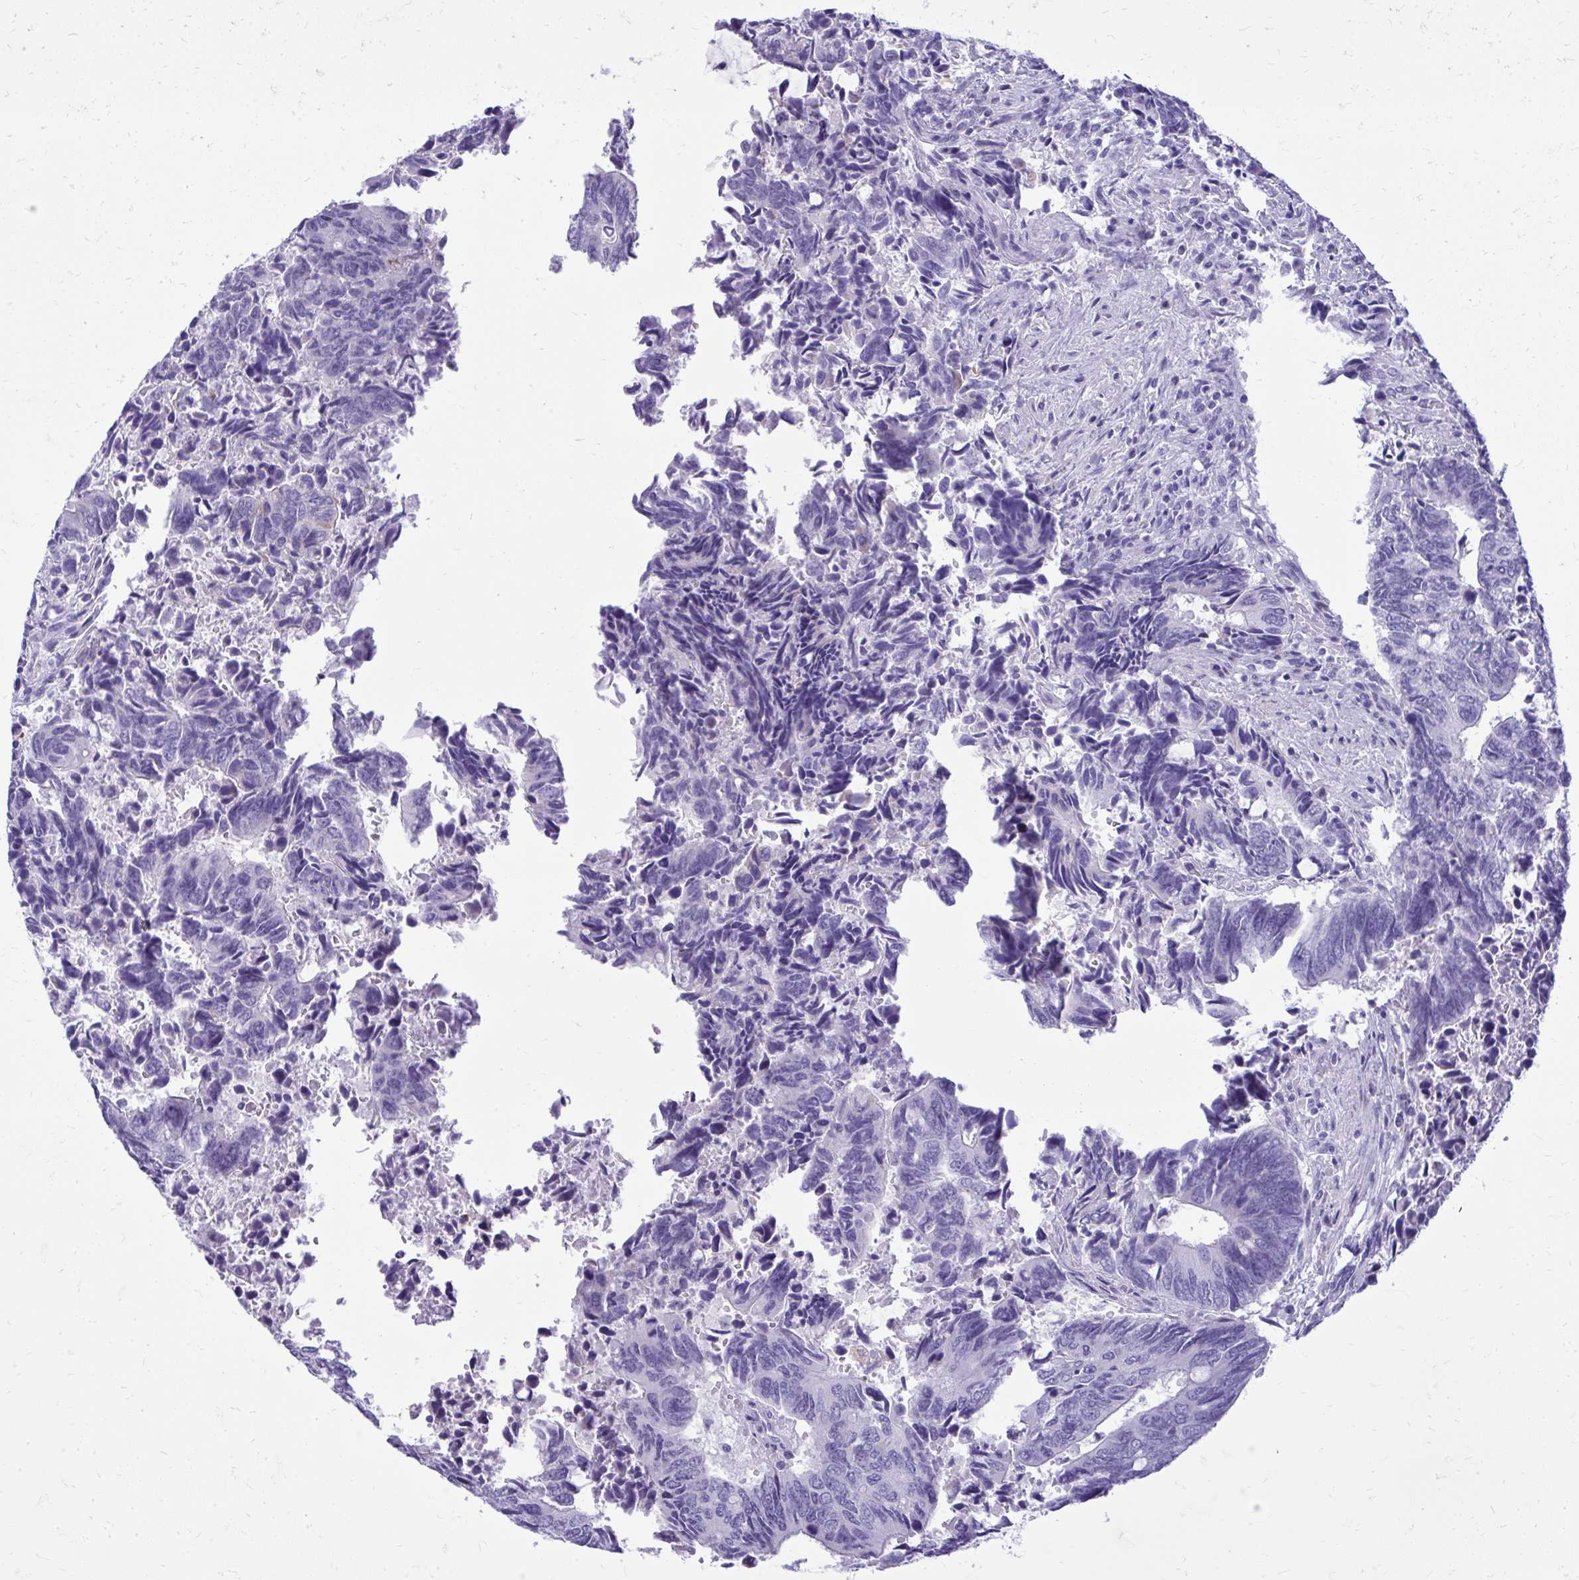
{"staining": {"intensity": "negative", "quantity": "none", "location": "none"}, "tissue": "colorectal cancer", "cell_type": "Tumor cells", "image_type": "cancer", "snomed": [{"axis": "morphology", "description": "Adenocarcinoma, NOS"}, {"axis": "topography", "description": "Colon"}], "caption": "Immunohistochemistry photomicrograph of neoplastic tissue: human colorectal cancer stained with DAB exhibits no significant protein expression in tumor cells. (DAB immunohistochemistry (IHC) visualized using brightfield microscopy, high magnification).", "gene": "BCL6B", "patient": {"sex": "male", "age": 87}}